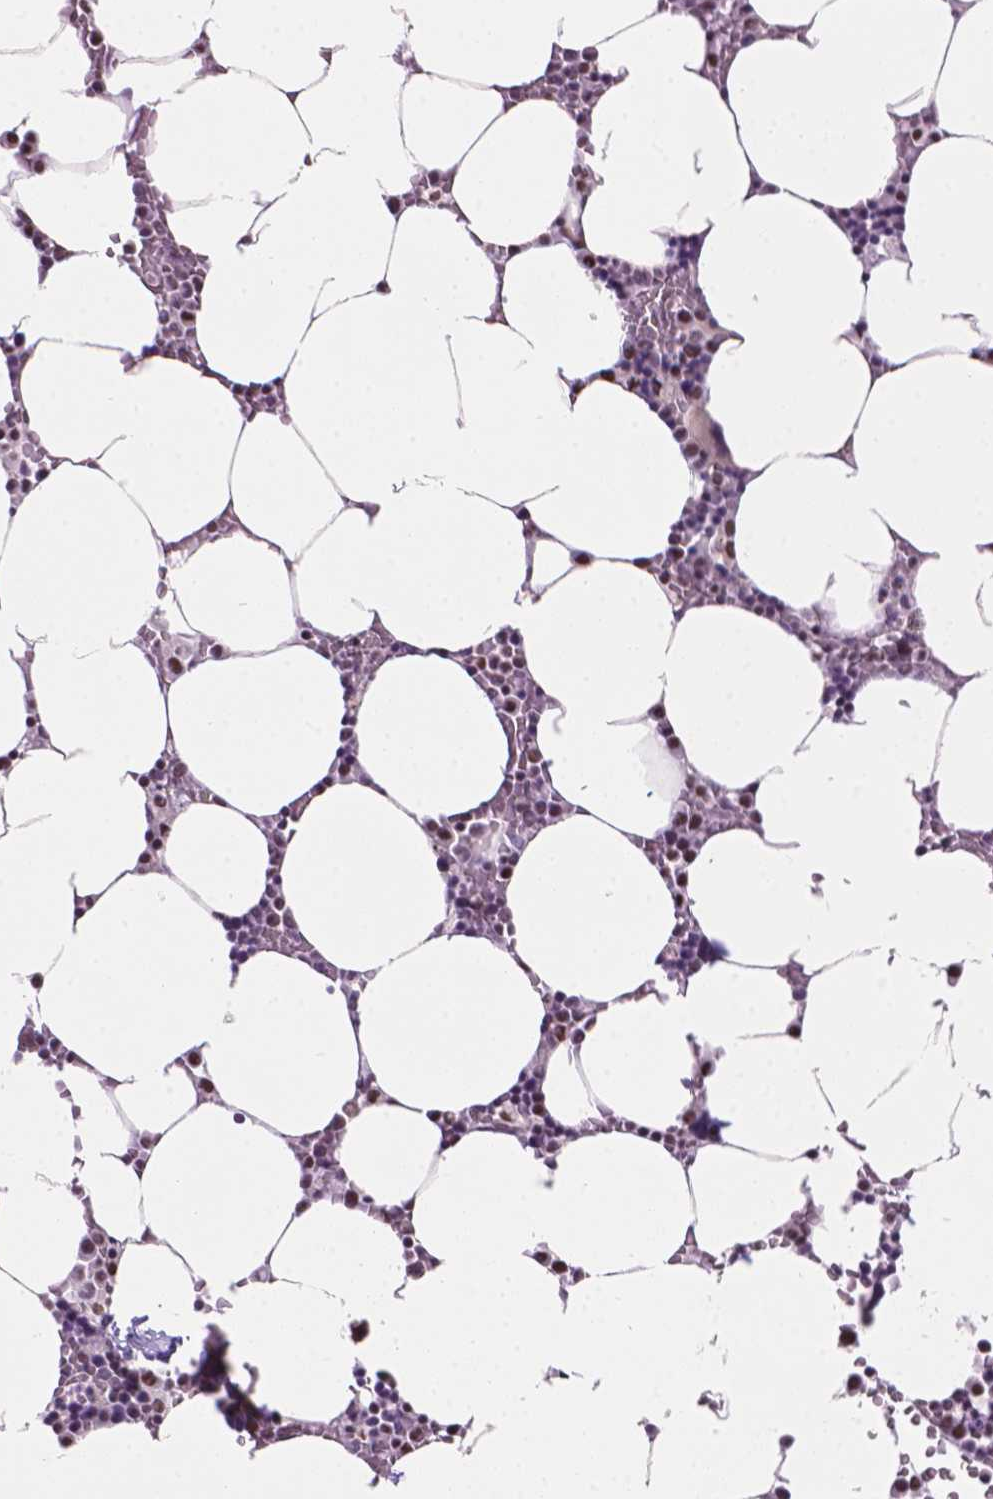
{"staining": {"intensity": "moderate", "quantity": "<25%", "location": "nuclear"}, "tissue": "bone marrow", "cell_type": "Hematopoietic cells", "image_type": "normal", "snomed": [{"axis": "morphology", "description": "Normal tissue, NOS"}, {"axis": "topography", "description": "Bone marrow"}], "caption": "This photomicrograph shows IHC staining of unremarkable human bone marrow, with low moderate nuclear positivity in approximately <25% of hematopoietic cells.", "gene": "RPA4", "patient": {"sex": "female", "age": 52}}